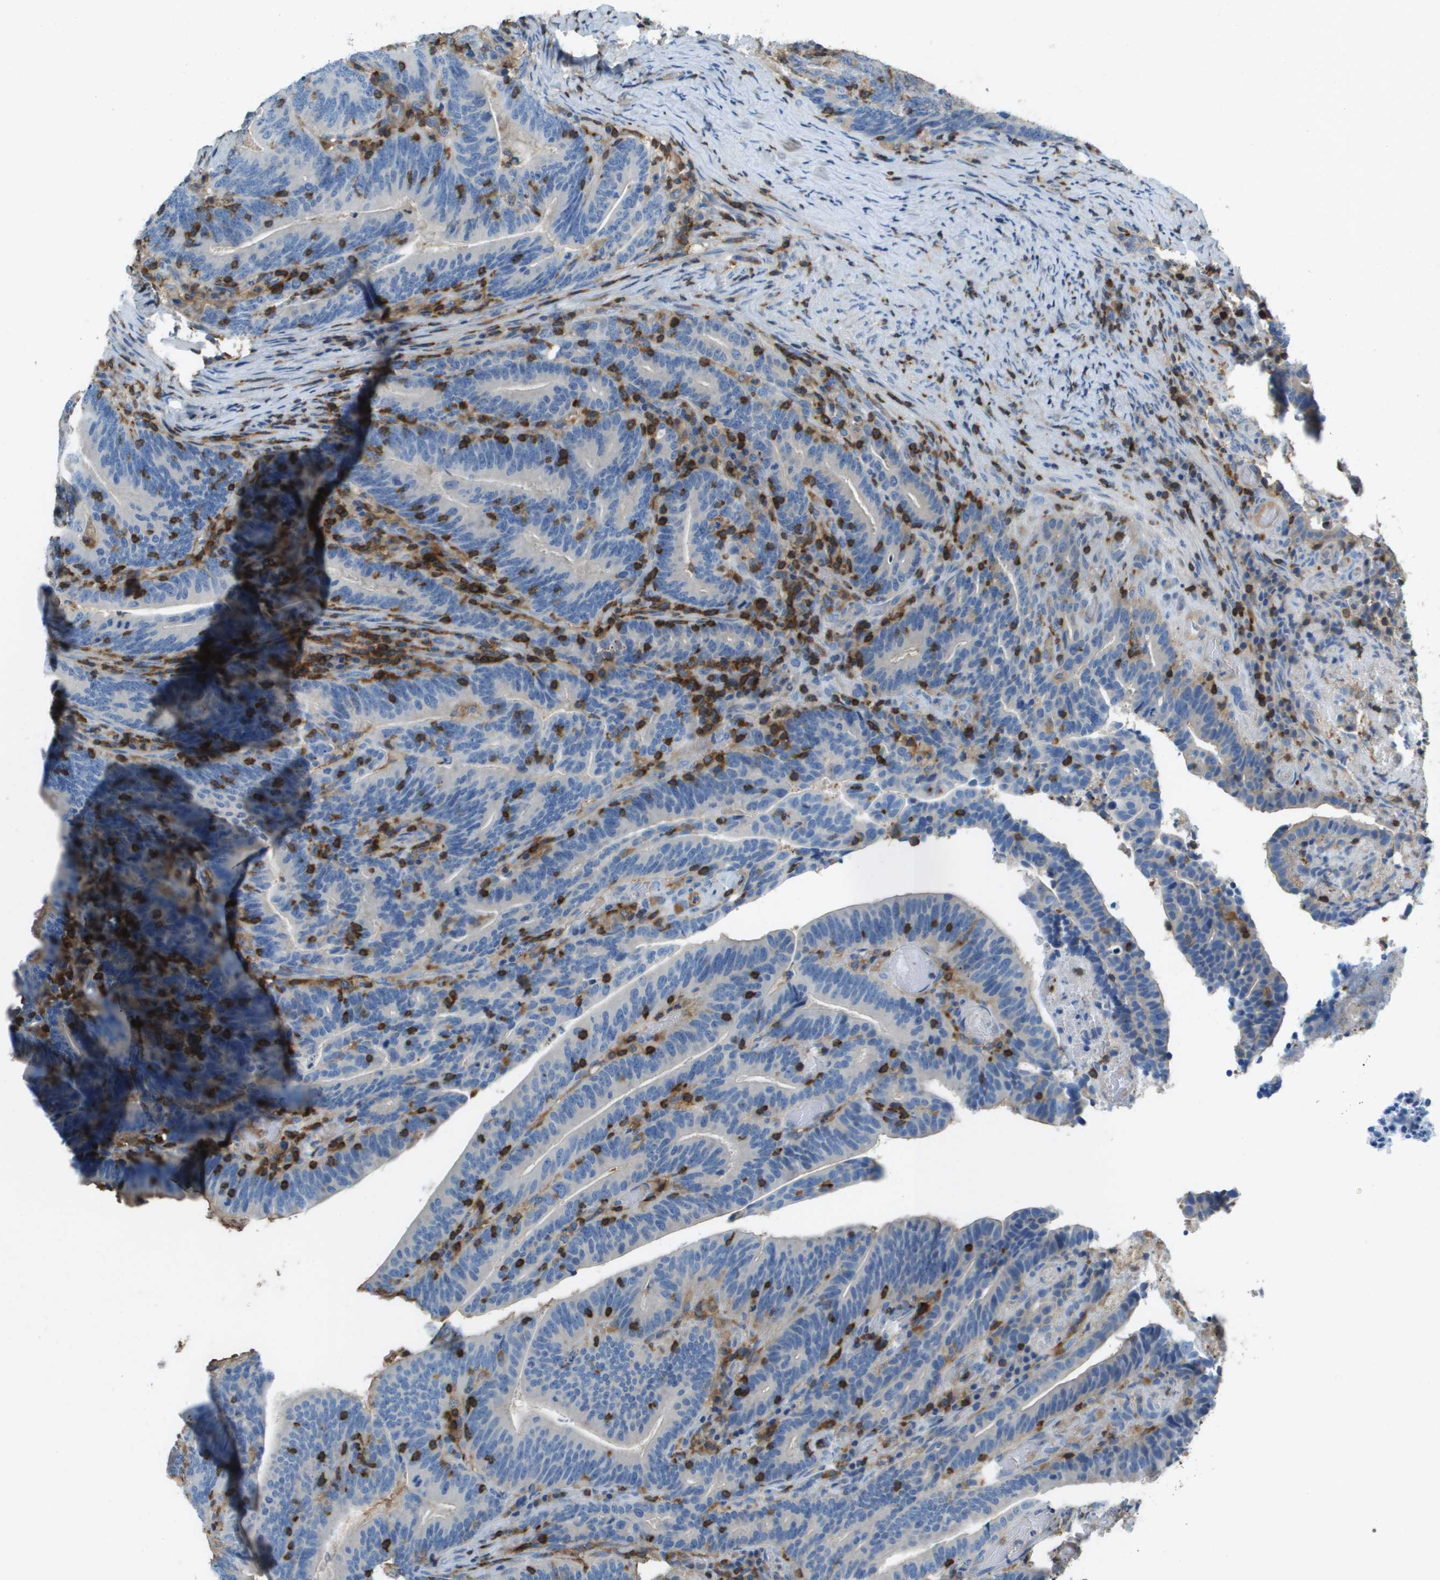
{"staining": {"intensity": "negative", "quantity": "none", "location": "none"}, "tissue": "colorectal cancer", "cell_type": "Tumor cells", "image_type": "cancer", "snomed": [{"axis": "morphology", "description": "Adenocarcinoma, NOS"}, {"axis": "topography", "description": "Colon"}], "caption": "A high-resolution photomicrograph shows IHC staining of colorectal adenocarcinoma, which reveals no significant staining in tumor cells.", "gene": "APBB1IP", "patient": {"sex": "female", "age": 66}}